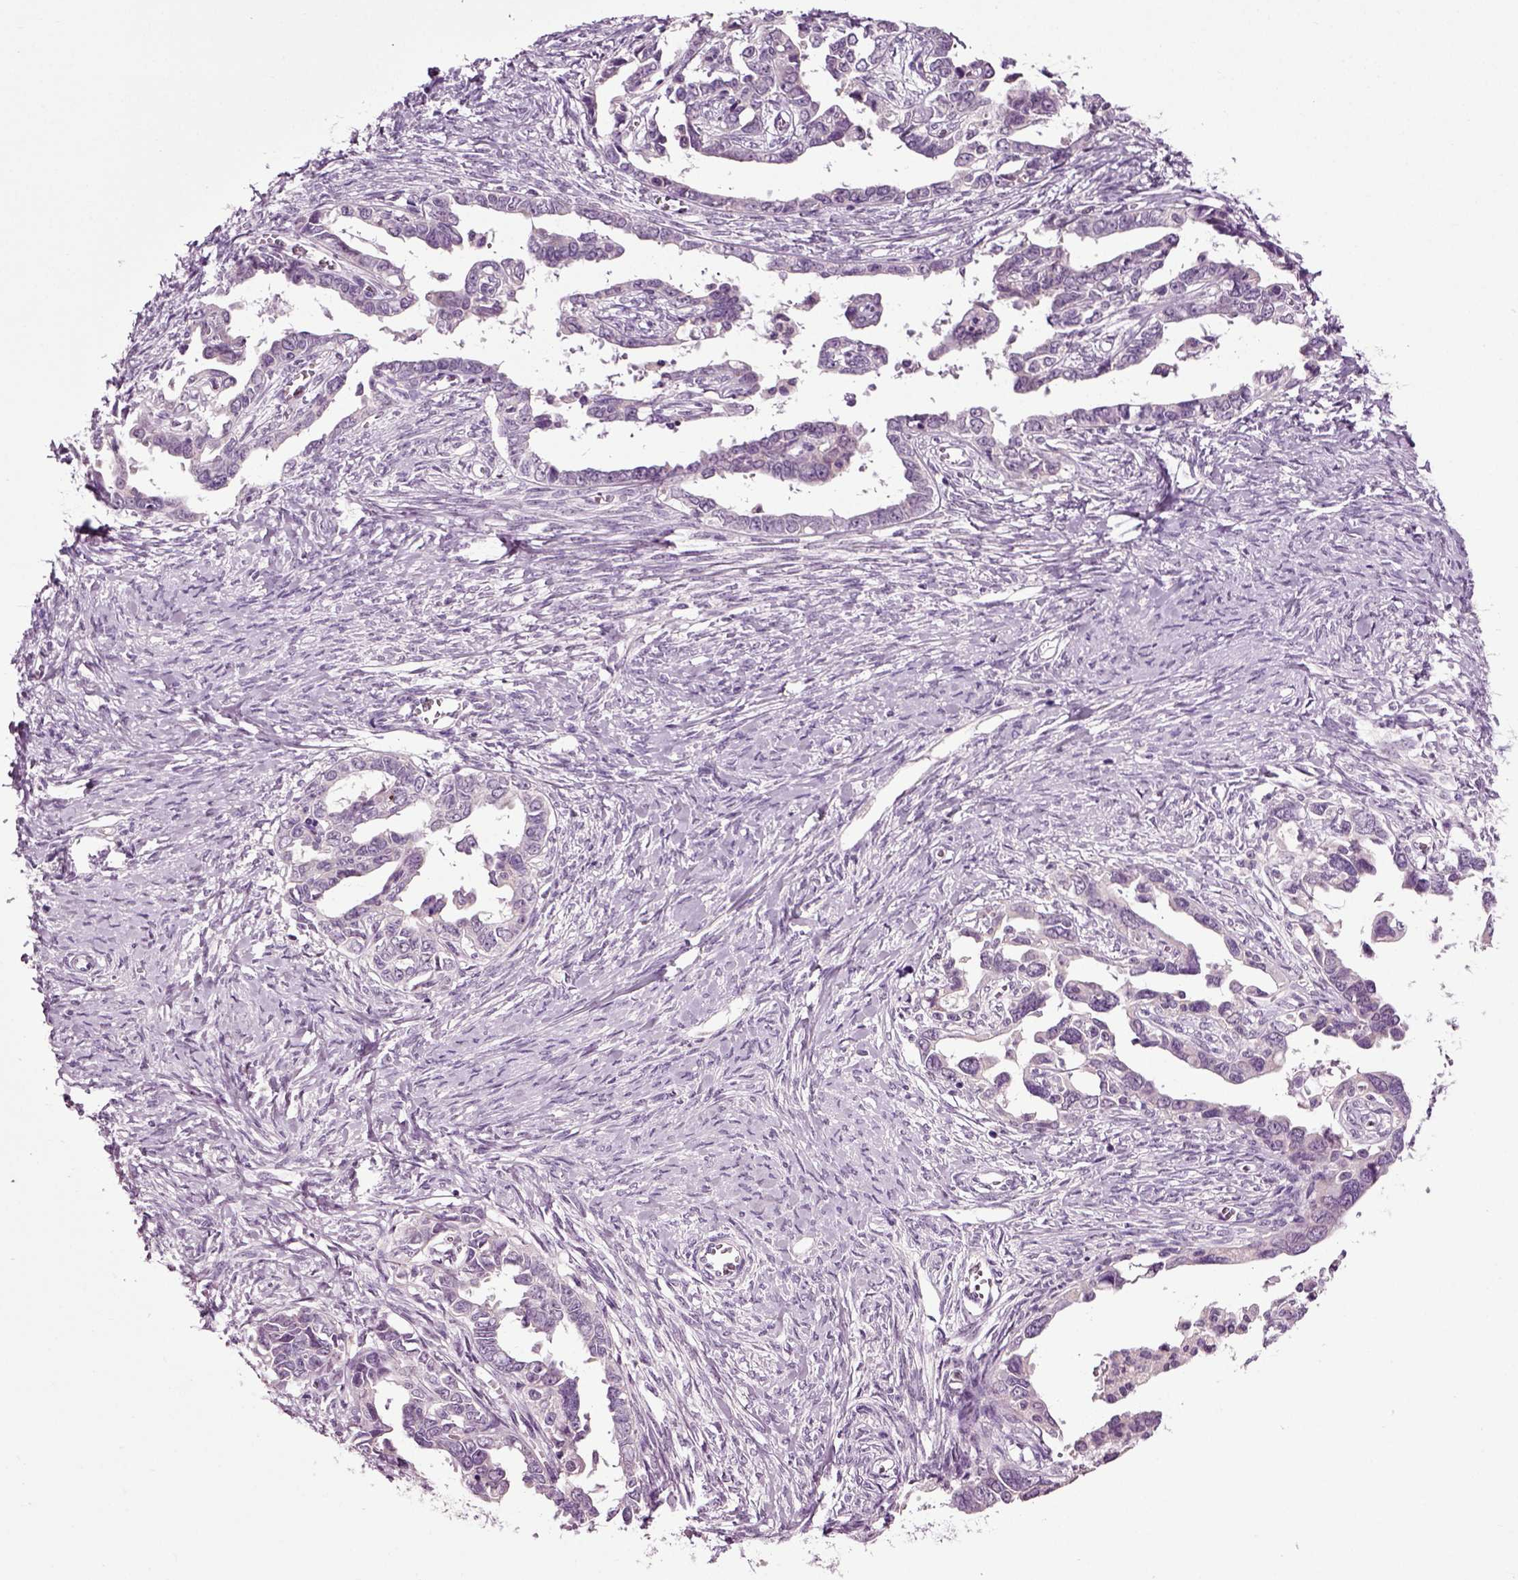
{"staining": {"intensity": "negative", "quantity": "none", "location": "none"}, "tissue": "ovarian cancer", "cell_type": "Tumor cells", "image_type": "cancer", "snomed": [{"axis": "morphology", "description": "Cystadenocarcinoma, serous, NOS"}, {"axis": "topography", "description": "Ovary"}], "caption": "Tumor cells show no significant positivity in ovarian serous cystadenocarcinoma.", "gene": "SPATA17", "patient": {"sex": "female", "age": 69}}